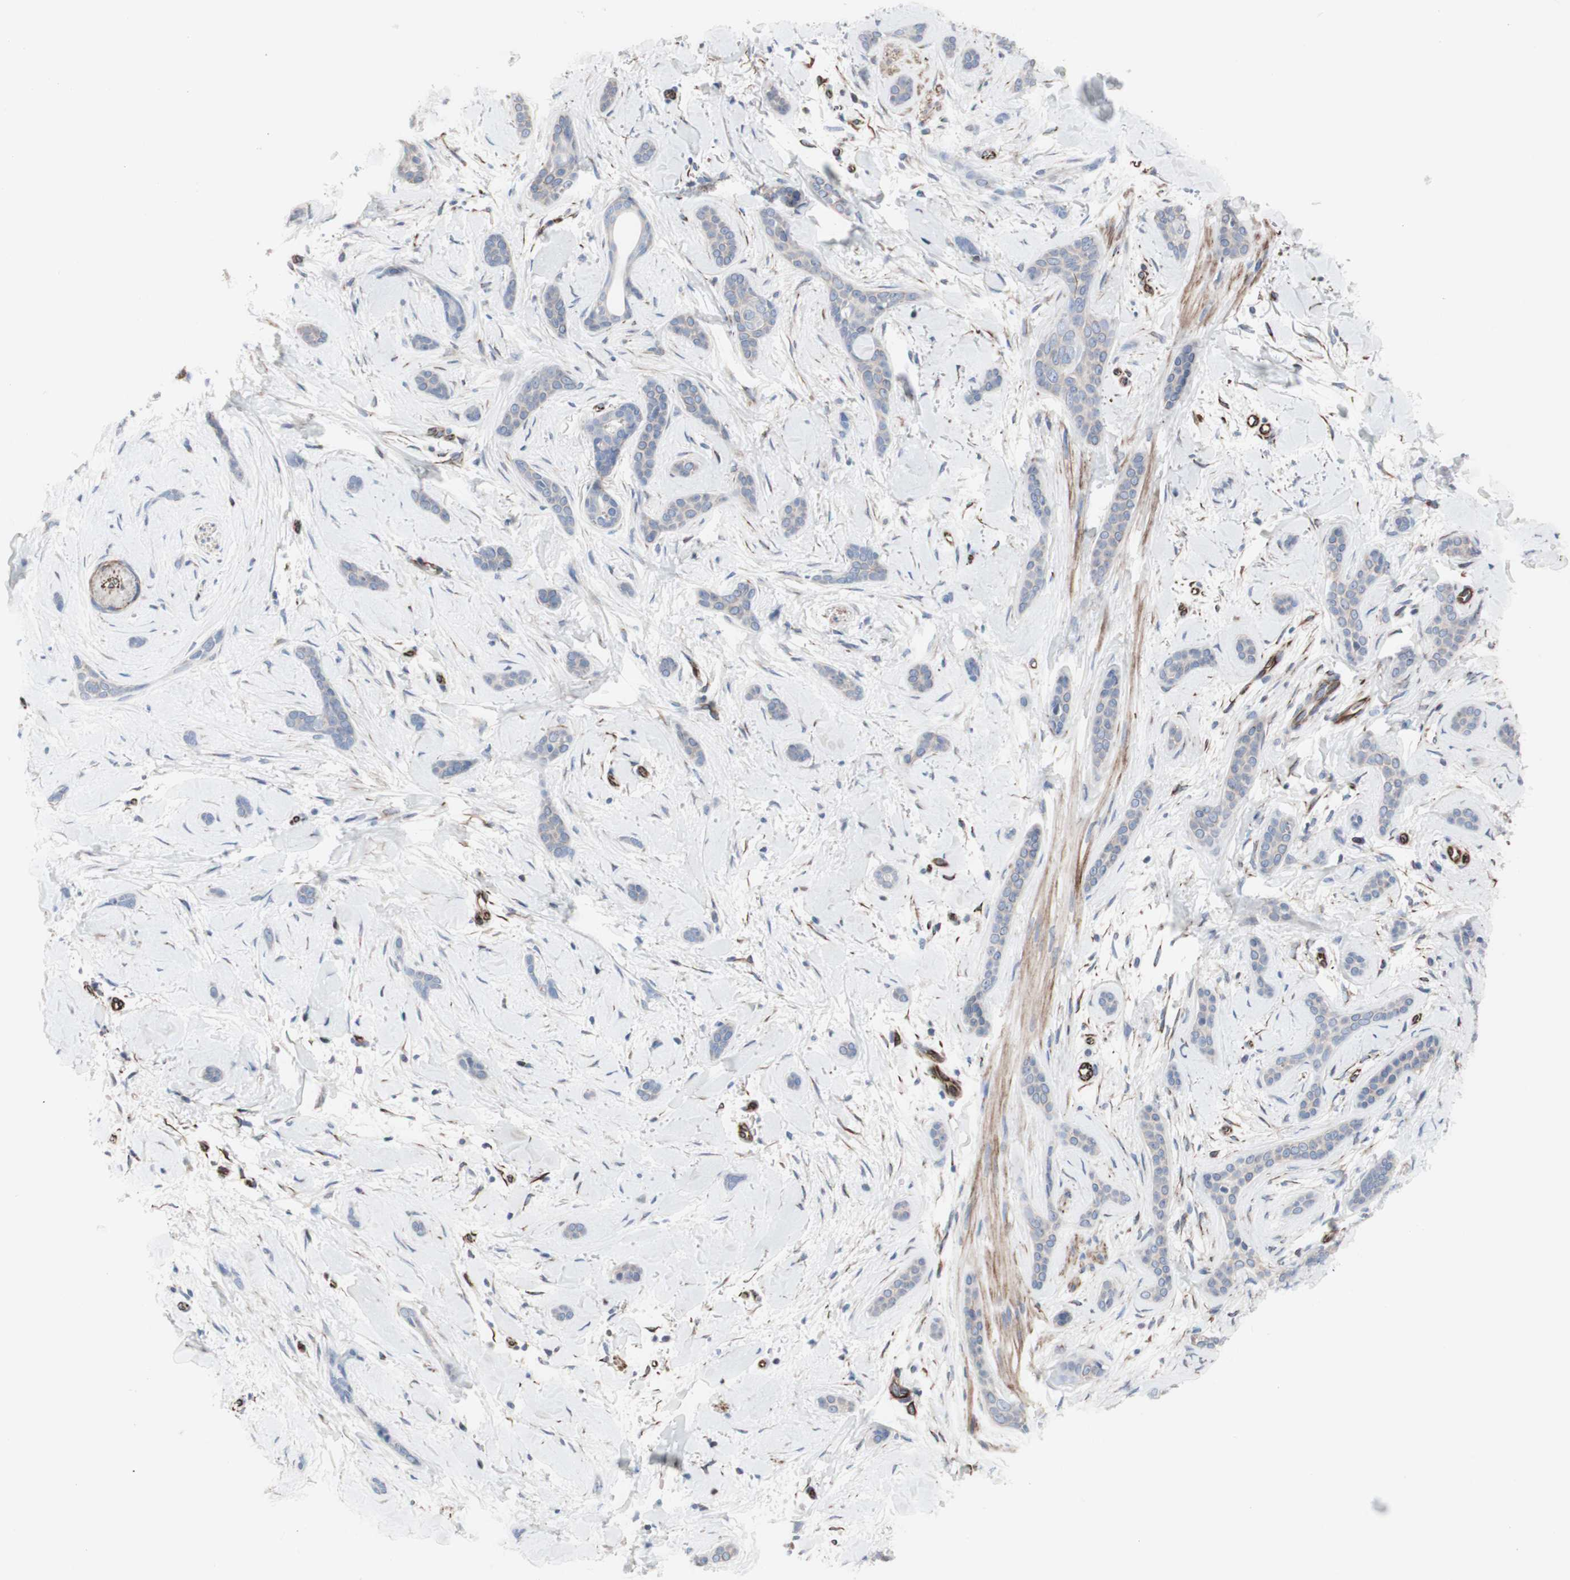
{"staining": {"intensity": "negative", "quantity": "none", "location": "none"}, "tissue": "skin cancer", "cell_type": "Tumor cells", "image_type": "cancer", "snomed": [{"axis": "morphology", "description": "Basal cell carcinoma"}, {"axis": "morphology", "description": "Adnexal tumor, benign"}, {"axis": "topography", "description": "Skin"}], "caption": "High power microscopy histopathology image of an IHC histopathology image of skin benign adnexal tumor, revealing no significant positivity in tumor cells.", "gene": "AGPAT5", "patient": {"sex": "female", "age": 42}}